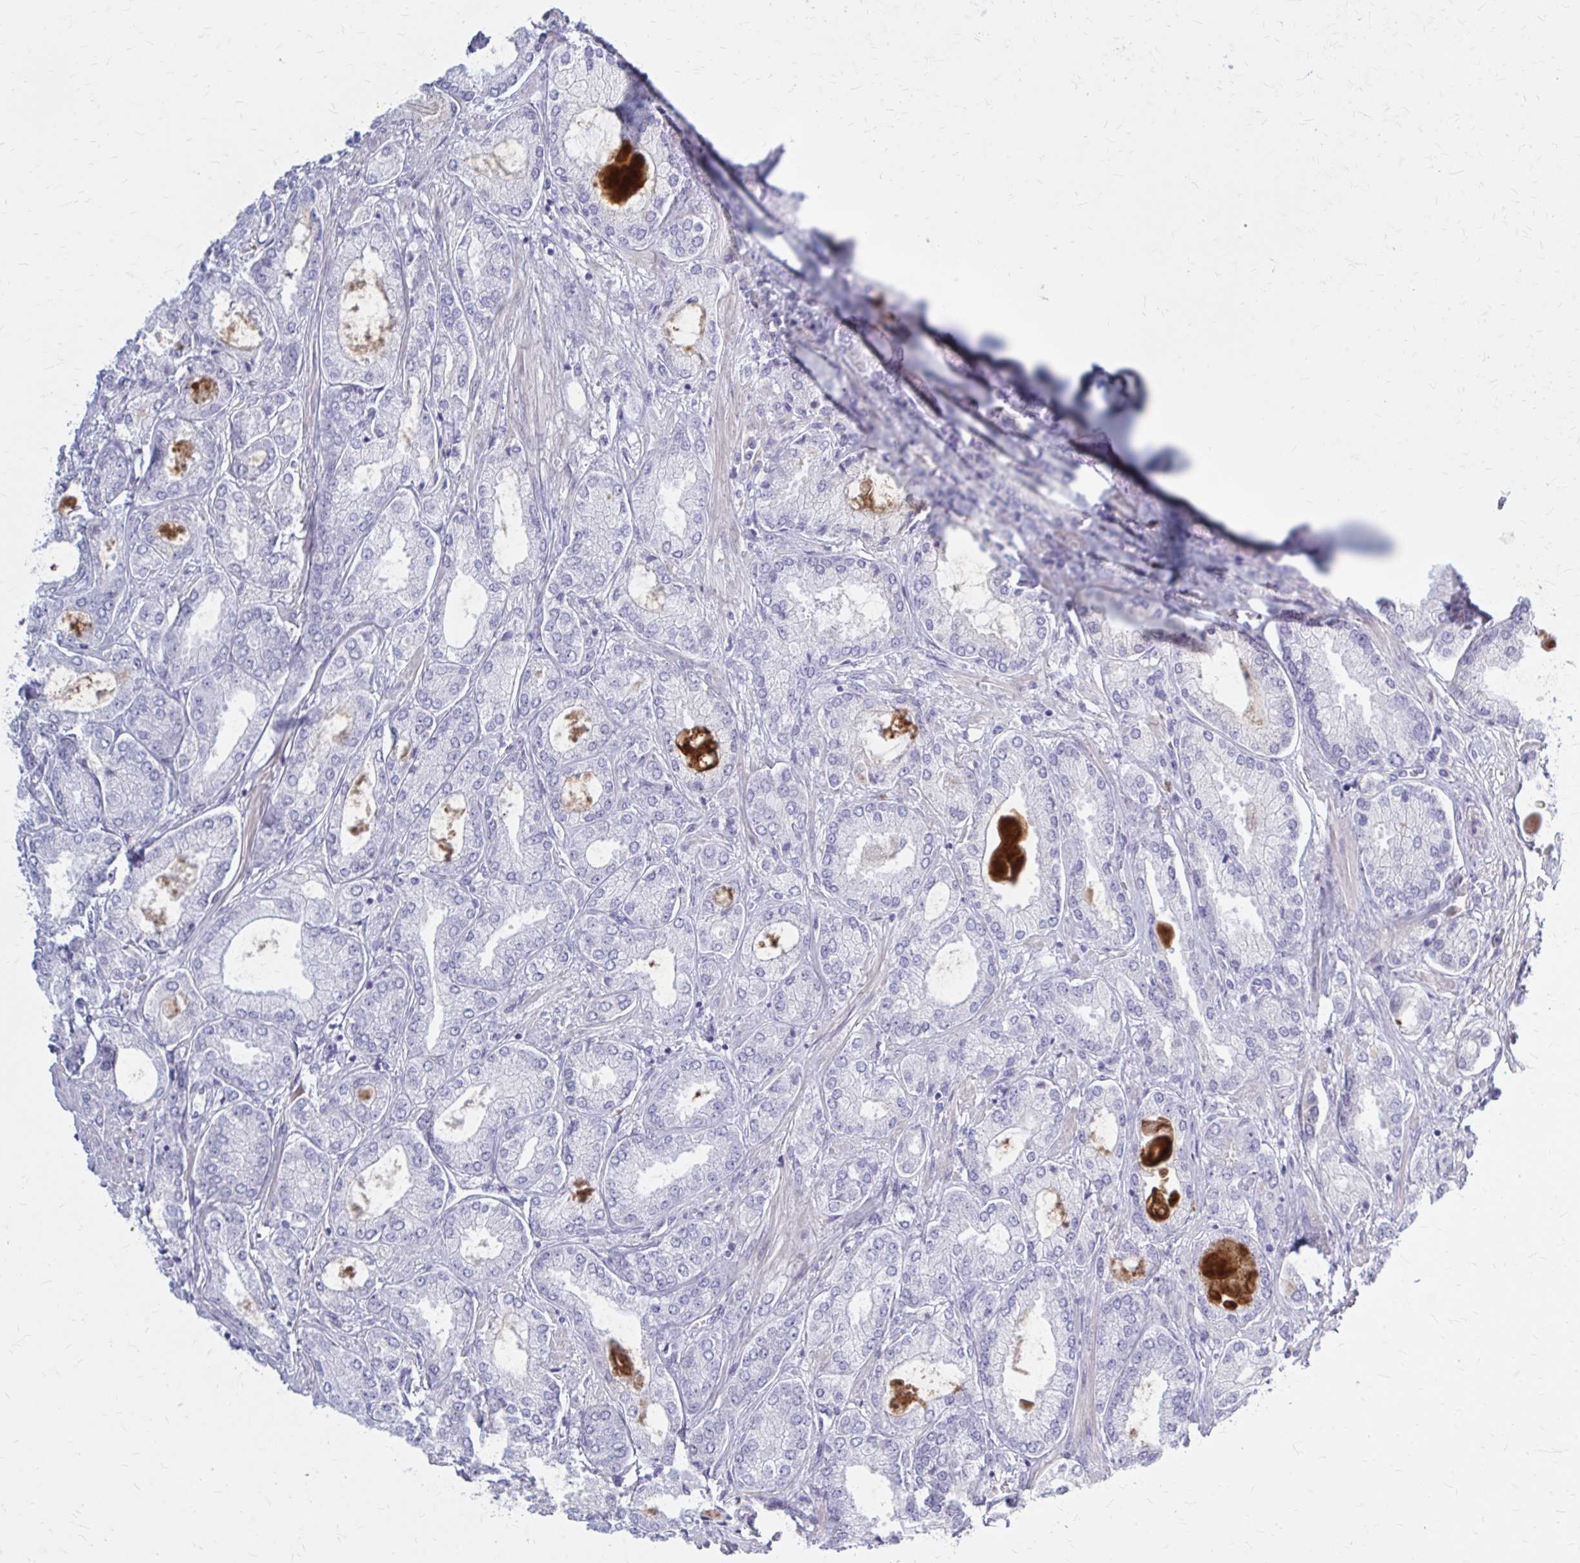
{"staining": {"intensity": "negative", "quantity": "none", "location": "none"}, "tissue": "prostate cancer", "cell_type": "Tumor cells", "image_type": "cancer", "snomed": [{"axis": "morphology", "description": "Adenocarcinoma, High grade"}, {"axis": "topography", "description": "Prostate"}], "caption": "Tumor cells are negative for brown protein staining in prostate cancer. Brightfield microscopy of IHC stained with DAB (3,3'-diaminobenzidine) (brown) and hematoxylin (blue), captured at high magnification.", "gene": "SERPIND1", "patient": {"sex": "male", "age": 68}}